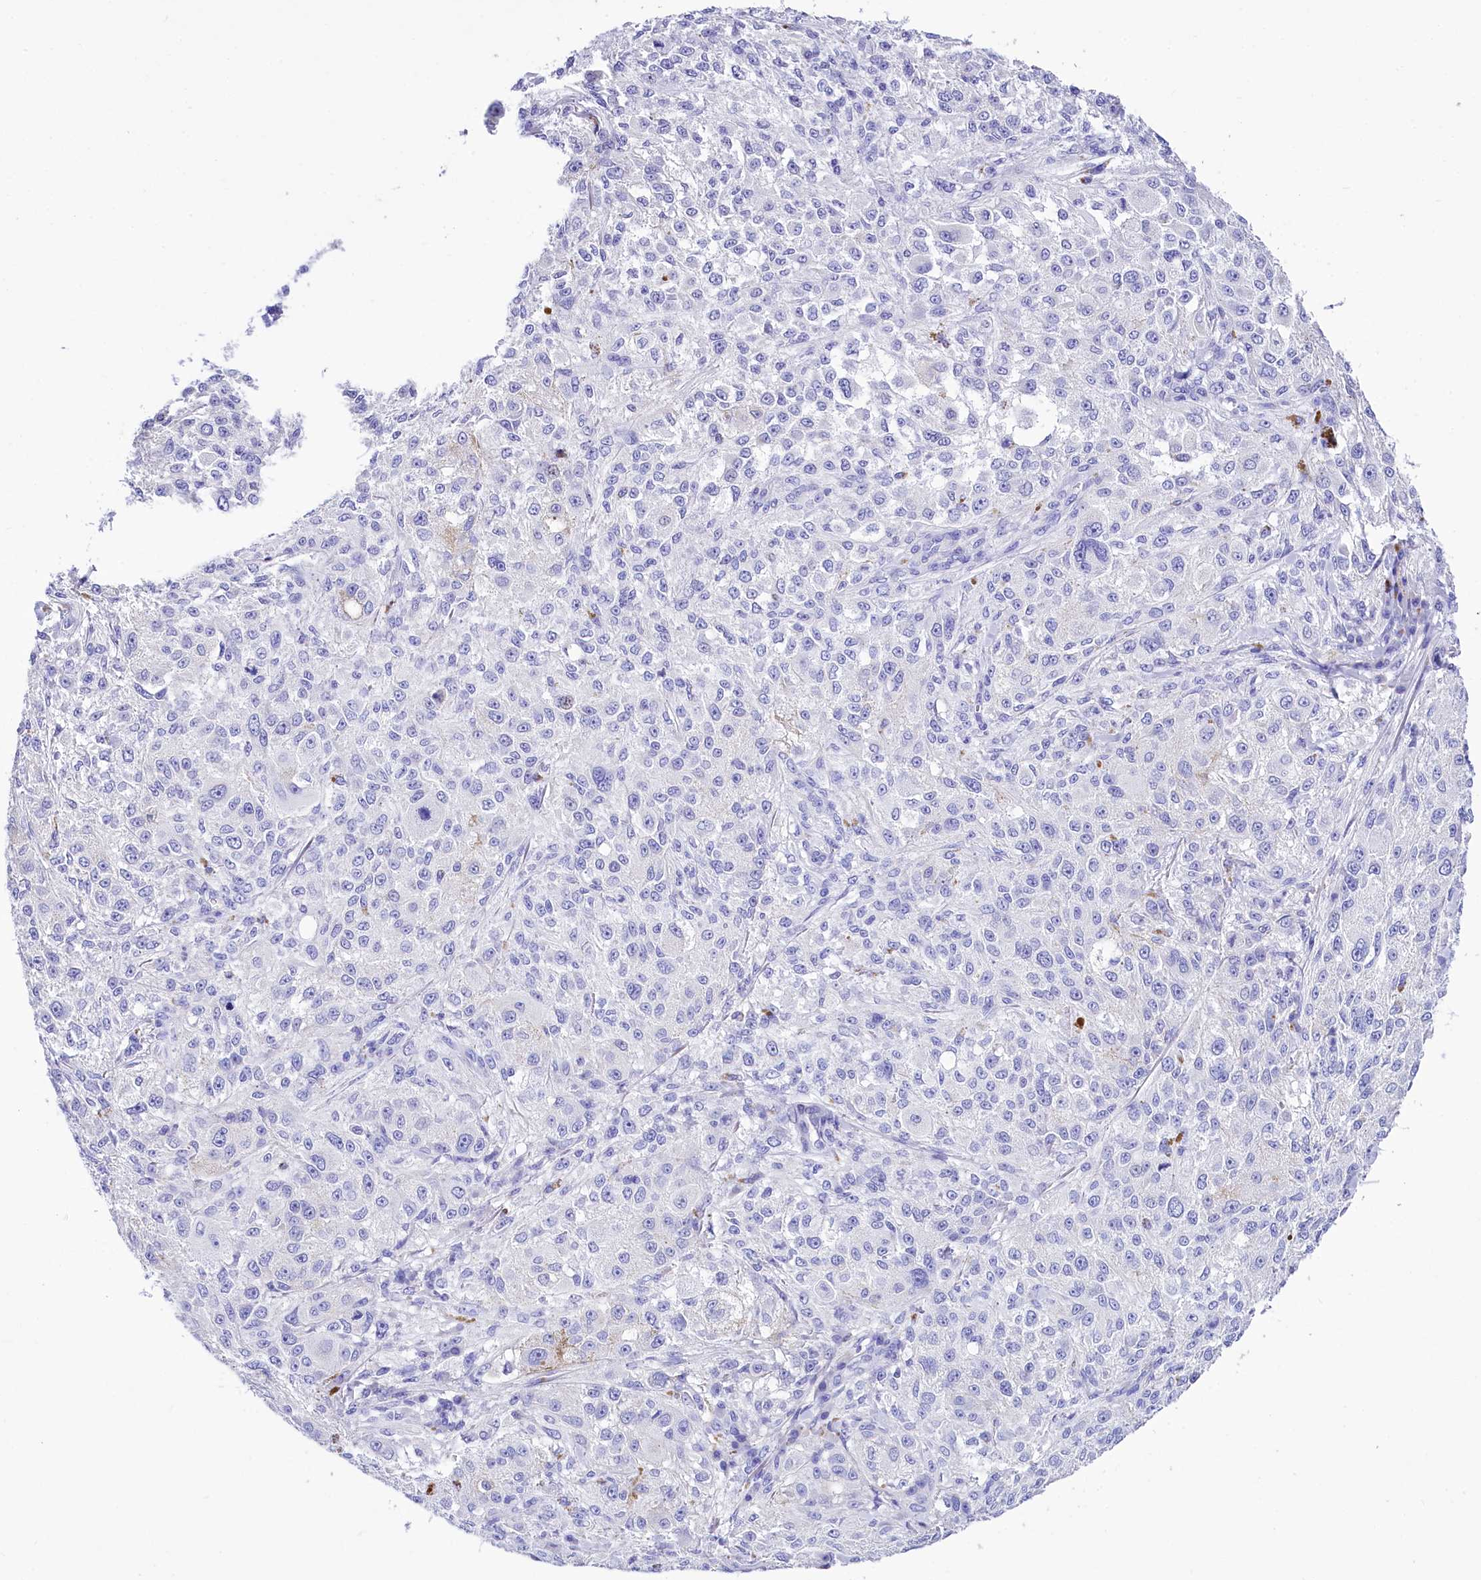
{"staining": {"intensity": "negative", "quantity": "none", "location": "none"}, "tissue": "melanoma", "cell_type": "Tumor cells", "image_type": "cancer", "snomed": [{"axis": "morphology", "description": "Necrosis, NOS"}, {"axis": "morphology", "description": "Malignant melanoma, NOS"}, {"axis": "topography", "description": "Skin"}], "caption": "Histopathology image shows no significant protein expression in tumor cells of malignant melanoma. (DAB IHC with hematoxylin counter stain).", "gene": "TTC36", "patient": {"sex": "female", "age": 87}}